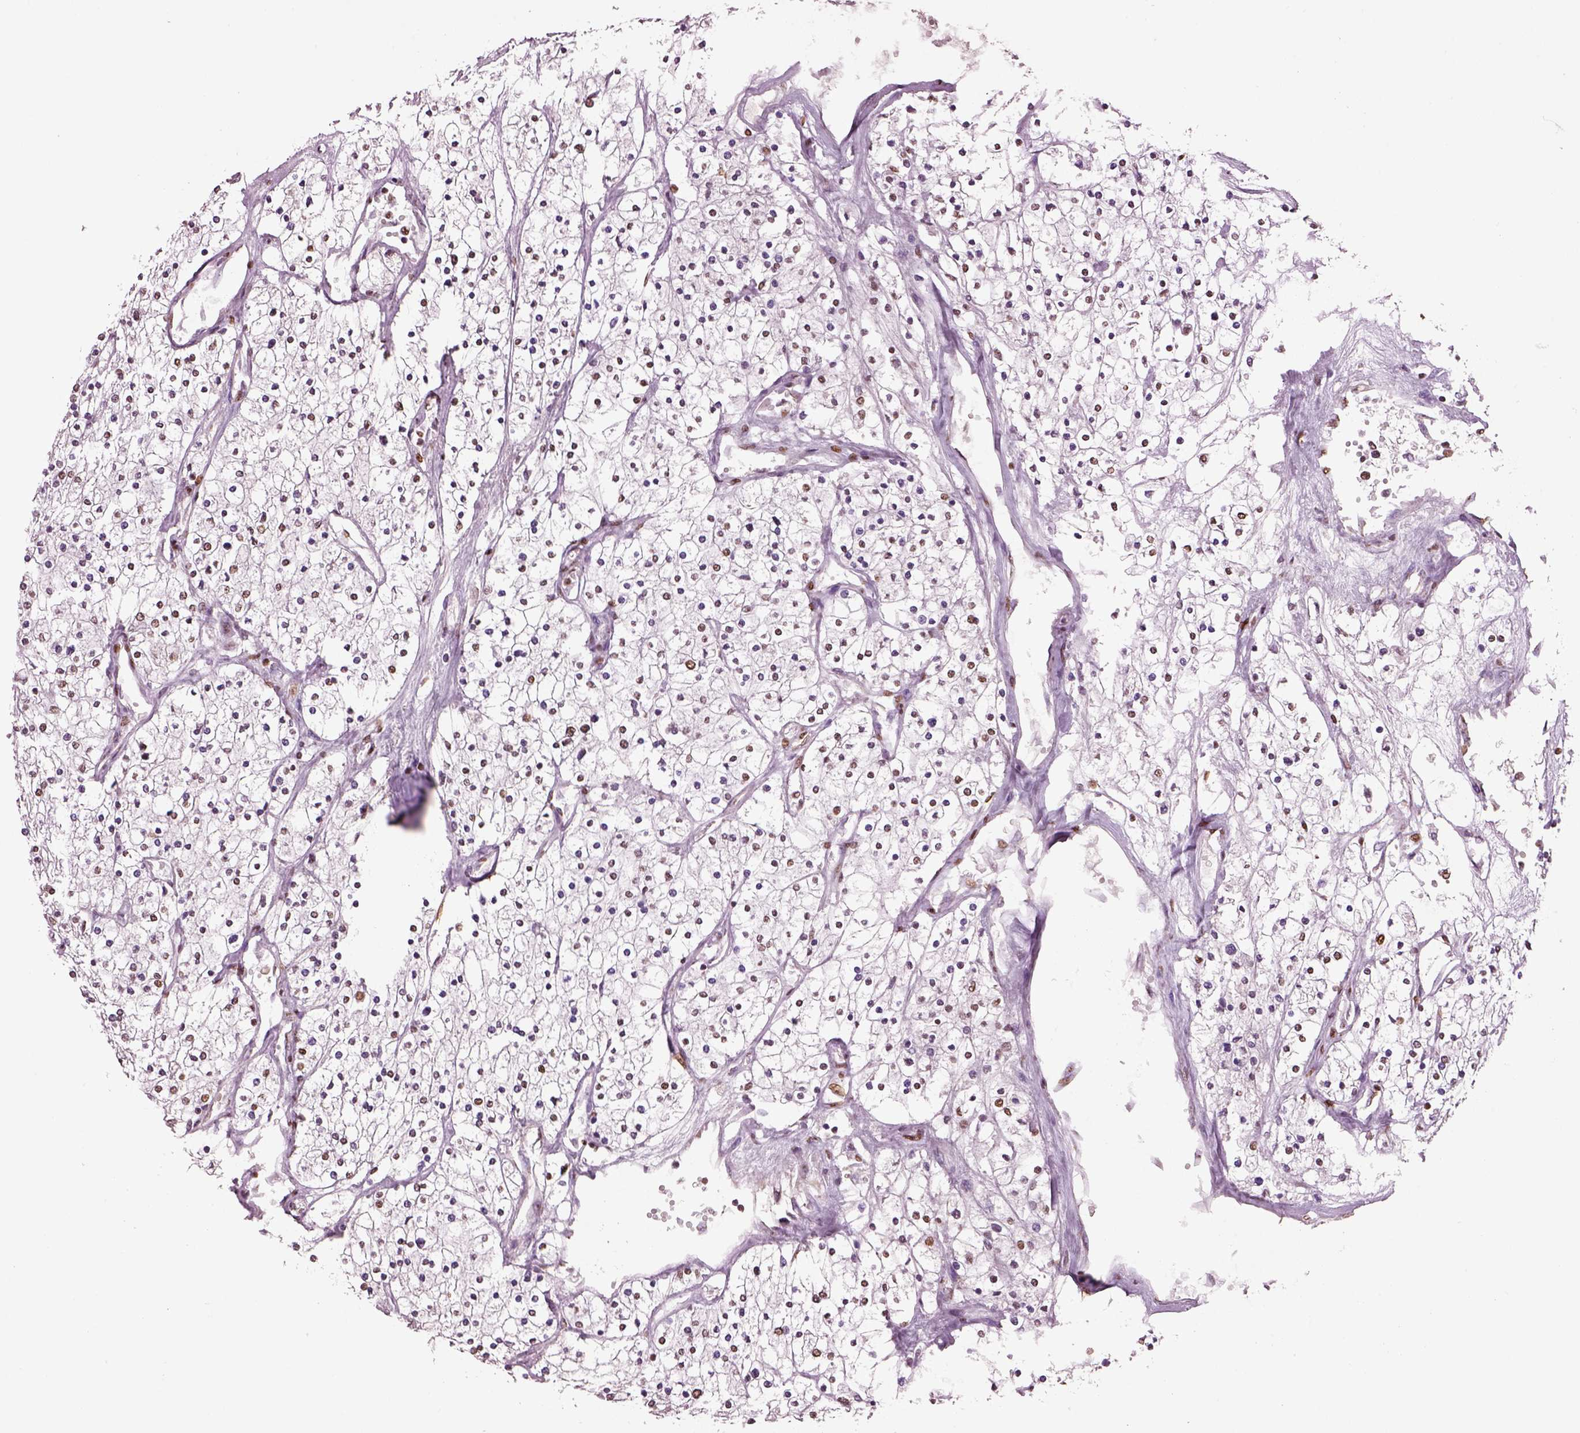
{"staining": {"intensity": "moderate", "quantity": "25%-75%", "location": "nuclear"}, "tissue": "renal cancer", "cell_type": "Tumor cells", "image_type": "cancer", "snomed": [{"axis": "morphology", "description": "Adenocarcinoma, NOS"}, {"axis": "topography", "description": "Kidney"}], "caption": "Renal adenocarcinoma stained with immunohistochemistry displays moderate nuclear positivity in about 25%-75% of tumor cells.", "gene": "DDX3X", "patient": {"sex": "male", "age": 80}}